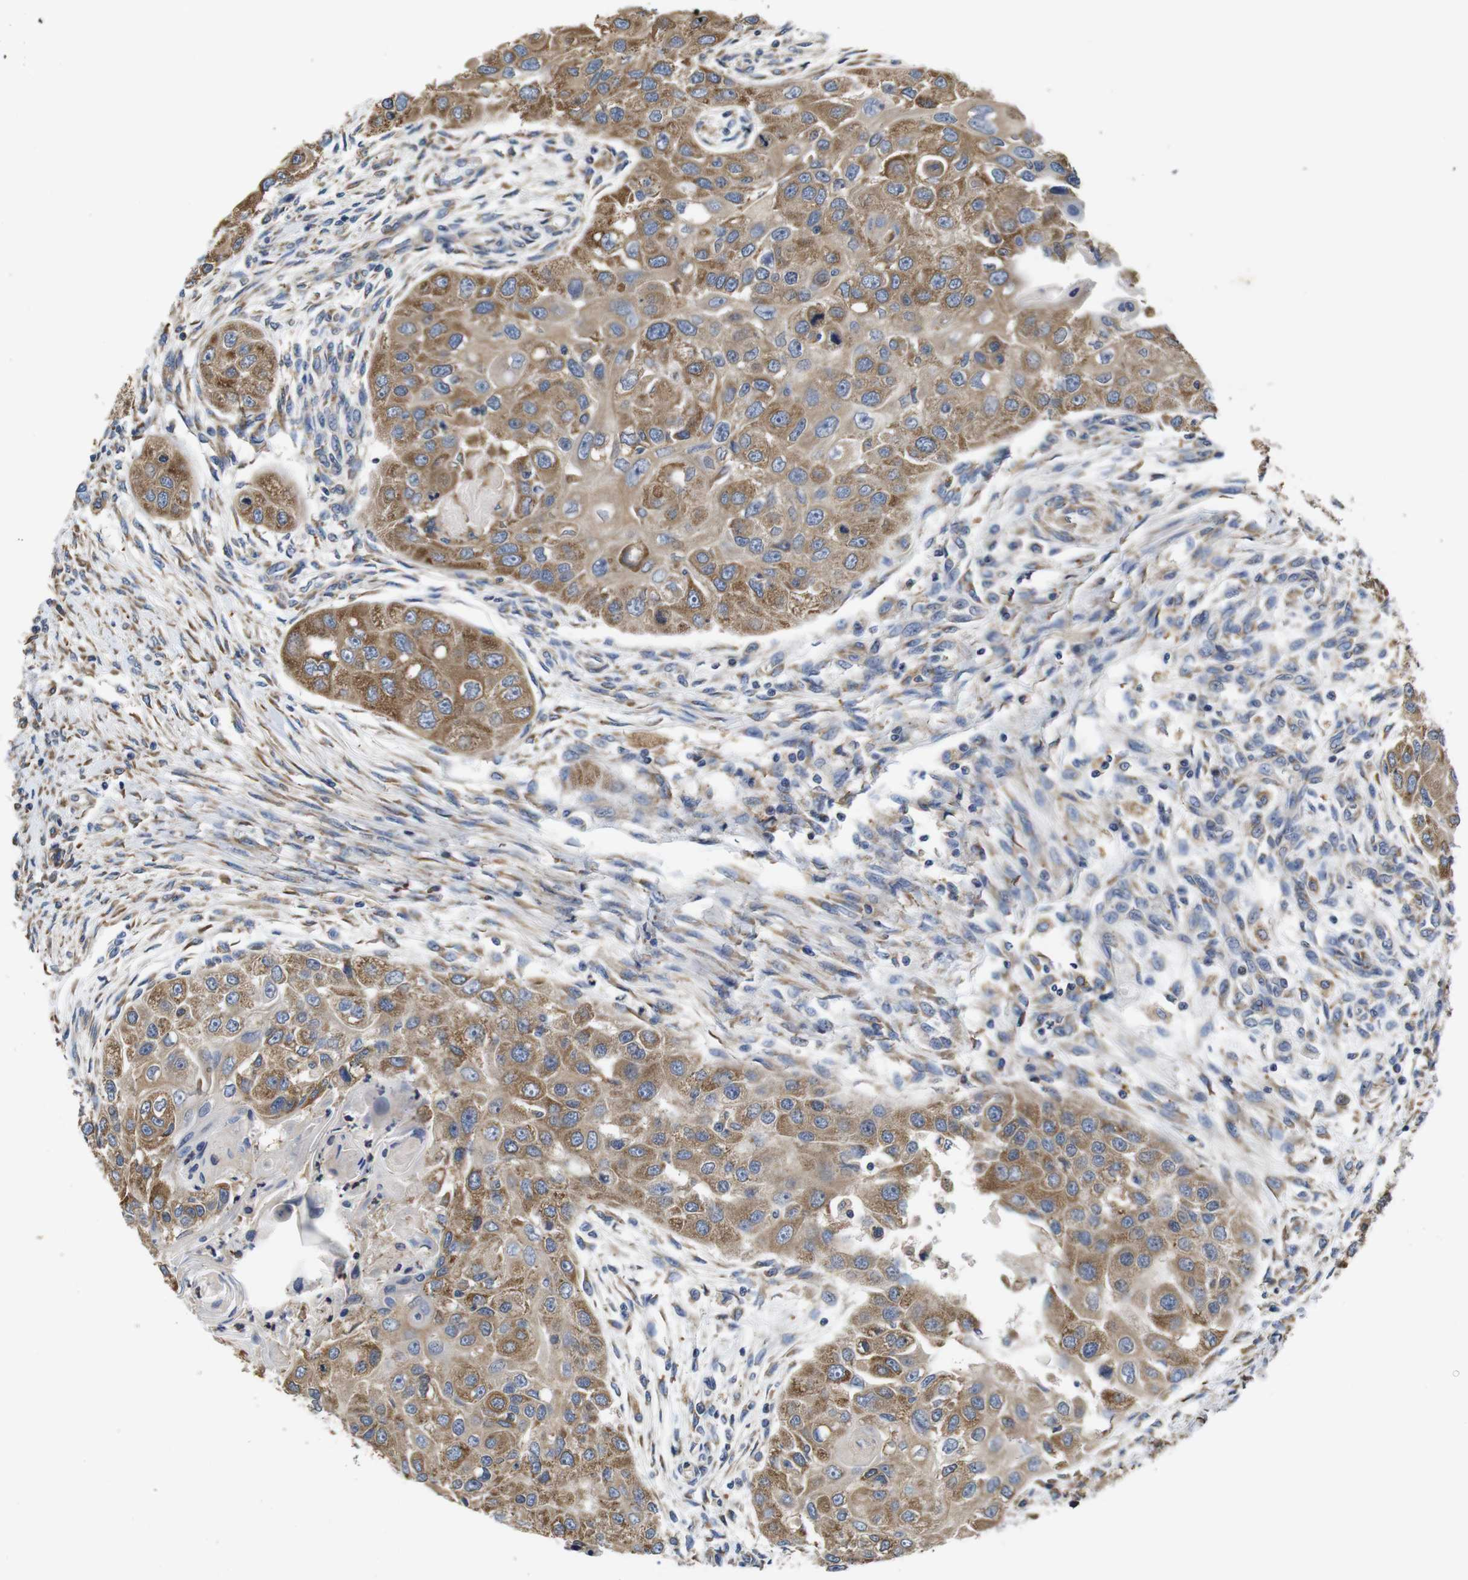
{"staining": {"intensity": "moderate", "quantity": ">75%", "location": "cytoplasmic/membranous"}, "tissue": "head and neck cancer", "cell_type": "Tumor cells", "image_type": "cancer", "snomed": [{"axis": "morphology", "description": "Normal tissue, NOS"}, {"axis": "morphology", "description": "Squamous cell carcinoma, NOS"}, {"axis": "topography", "description": "Skeletal muscle"}, {"axis": "topography", "description": "Head-Neck"}], "caption": "Tumor cells demonstrate medium levels of moderate cytoplasmic/membranous staining in about >75% of cells in head and neck cancer.", "gene": "MARCHF7", "patient": {"sex": "male", "age": 51}}